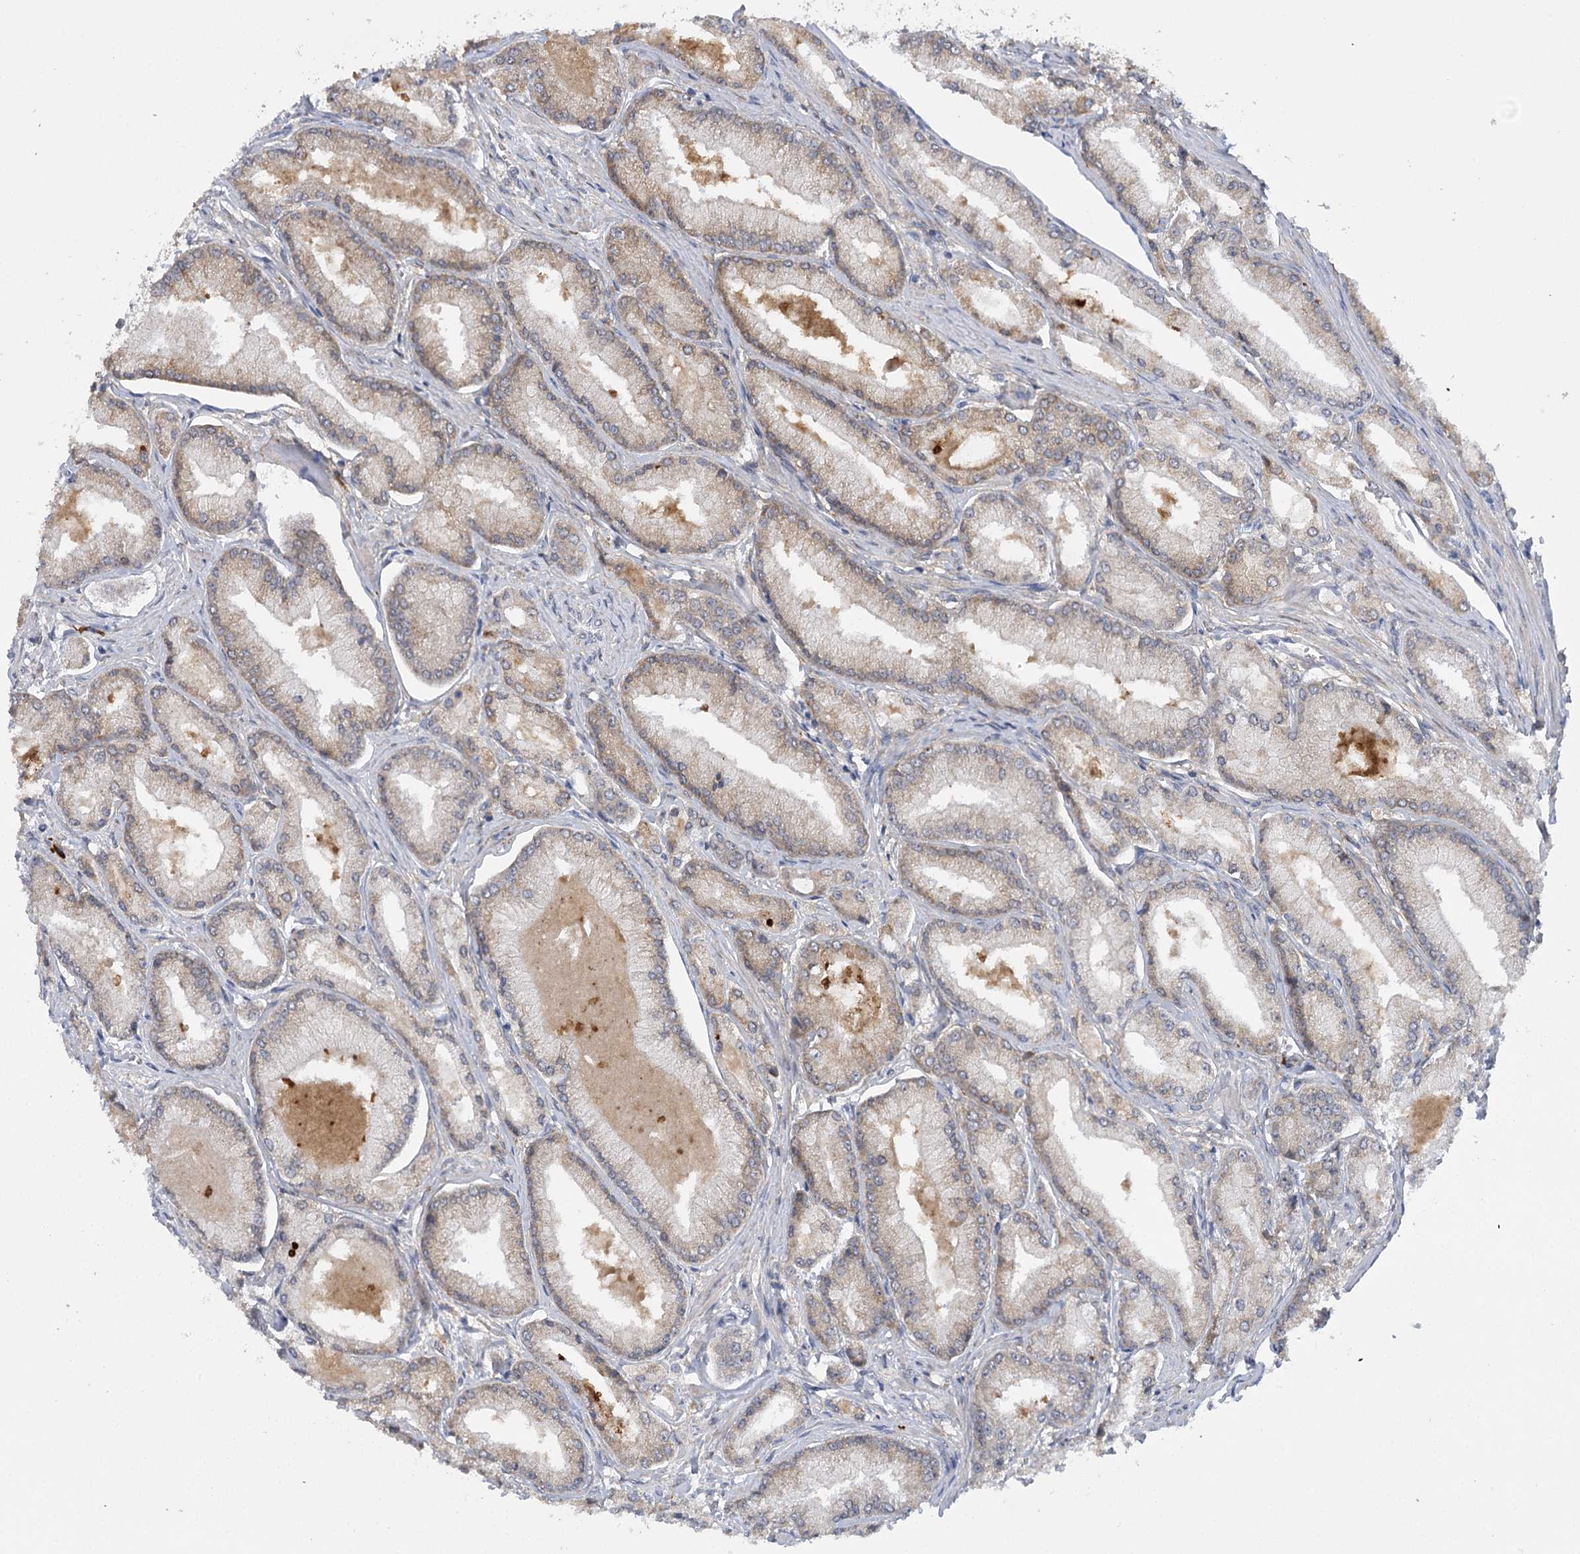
{"staining": {"intensity": "weak", "quantity": "<25%", "location": "cytoplasmic/membranous"}, "tissue": "prostate cancer", "cell_type": "Tumor cells", "image_type": "cancer", "snomed": [{"axis": "morphology", "description": "Adenocarcinoma, Low grade"}, {"axis": "topography", "description": "Prostate"}], "caption": "A high-resolution photomicrograph shows immunohistochemistry staining of prostate cancer, which reveals no significant positivity in tumor cells. (DAB (3,3'-diaminobenzidine) immunohistochemistry visualized using brightfield microscopy, high magnification).", "gene": "NCKAP5", "patient": {"sex": "male", "age": 74}}